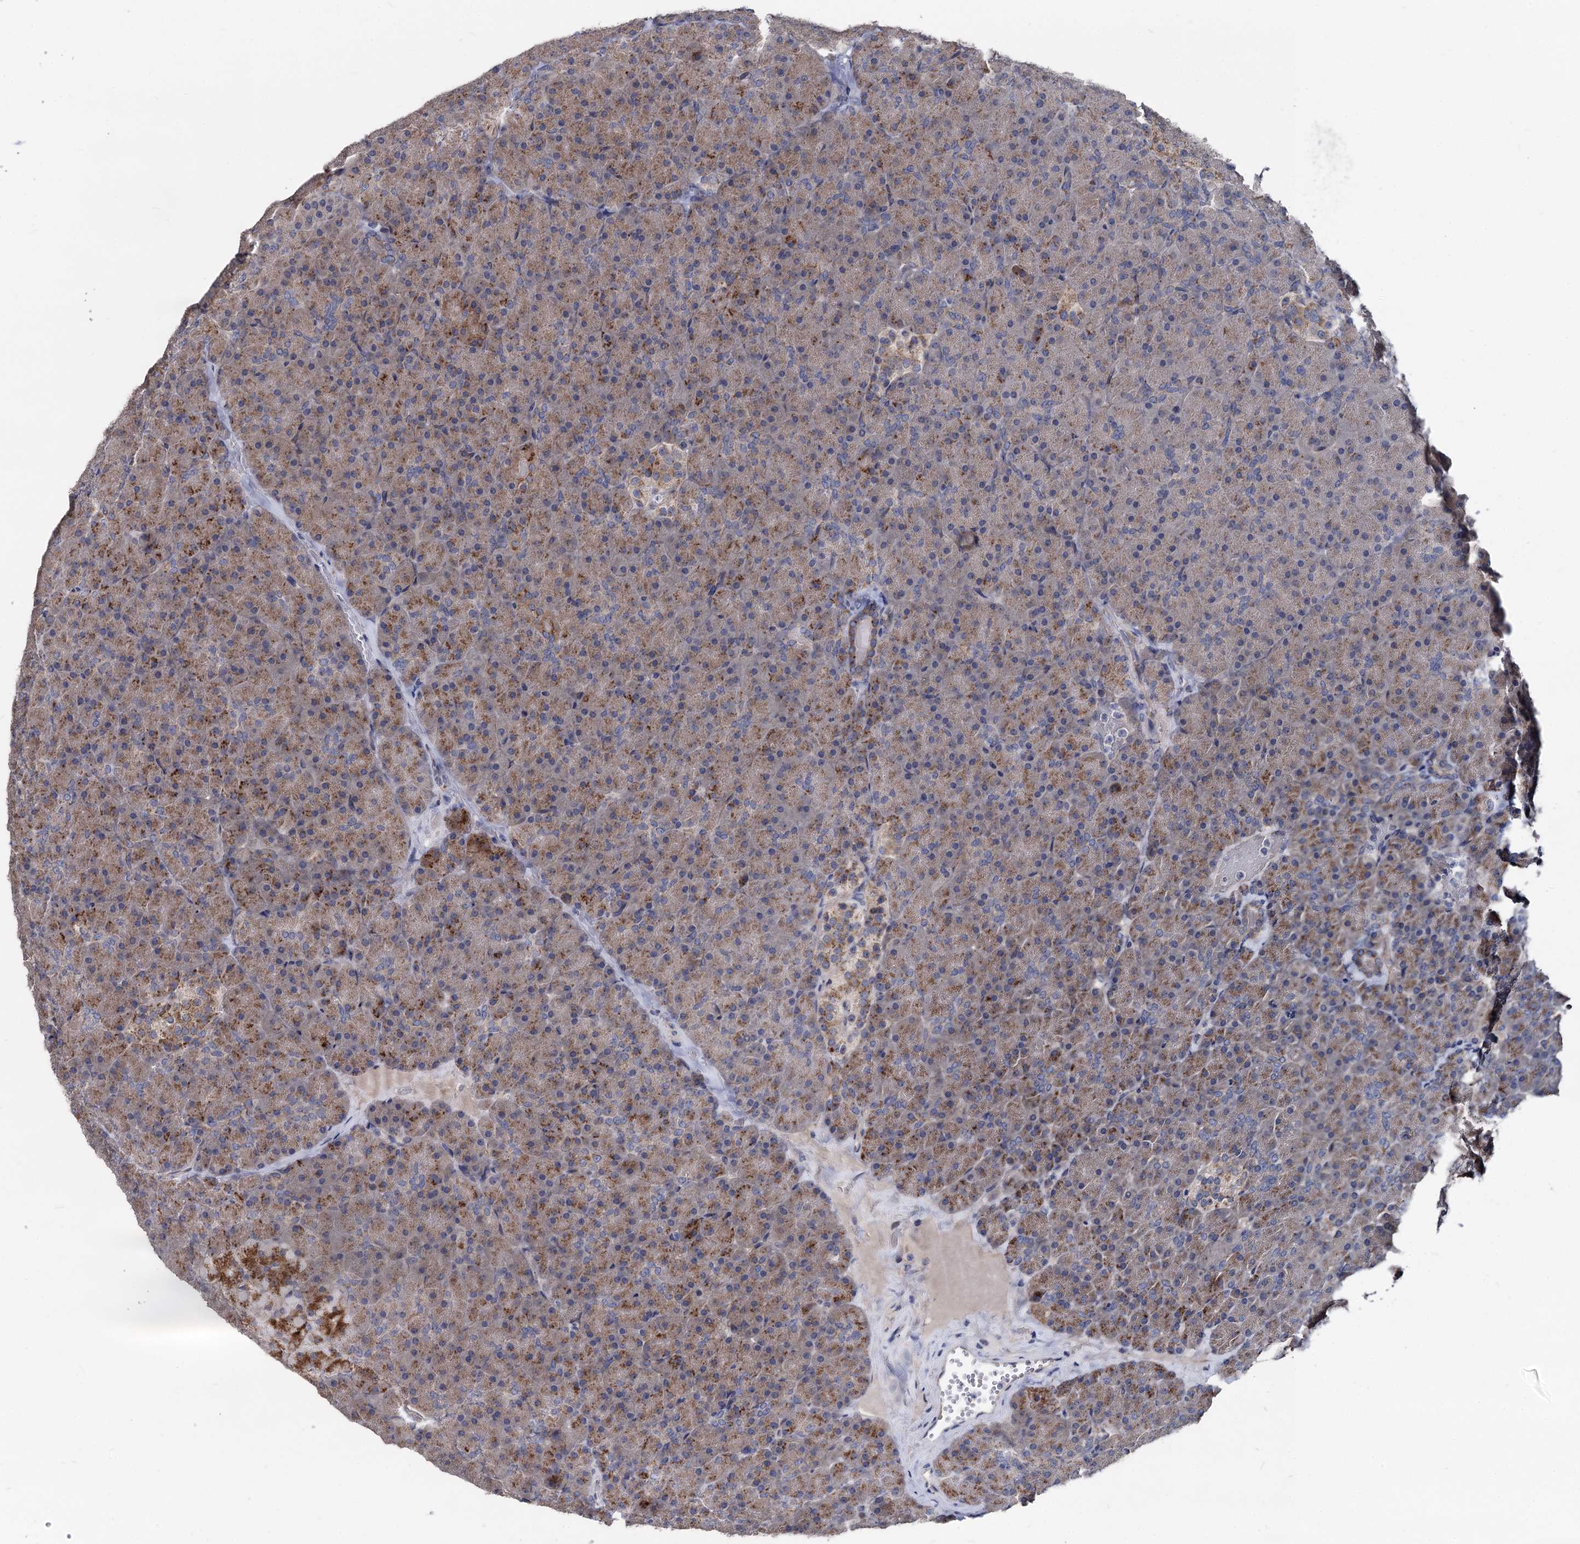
{"staining": {"intensity": "moderate", "quantity": ">75%", "location": "cytoplasmic/membranous"}, "tissue": "pancreas", "cell_type": "Exocrine glandular cells", "image_type": "normal", "snomed": [{"axis": "morphology", "description": "Normal tissue, NOS"}, {"axis": "topography", "description": "Pancreas"}], "caption": "Immunohistochemical staining of unremarkable human pancreas reveals >75% levels of moderate cytoplasmic/membranous protein expression in approximately >75% of exocrine glandular cells.", "gene": "SMAGP", "patient": {"sex": "male", "age": 36}}